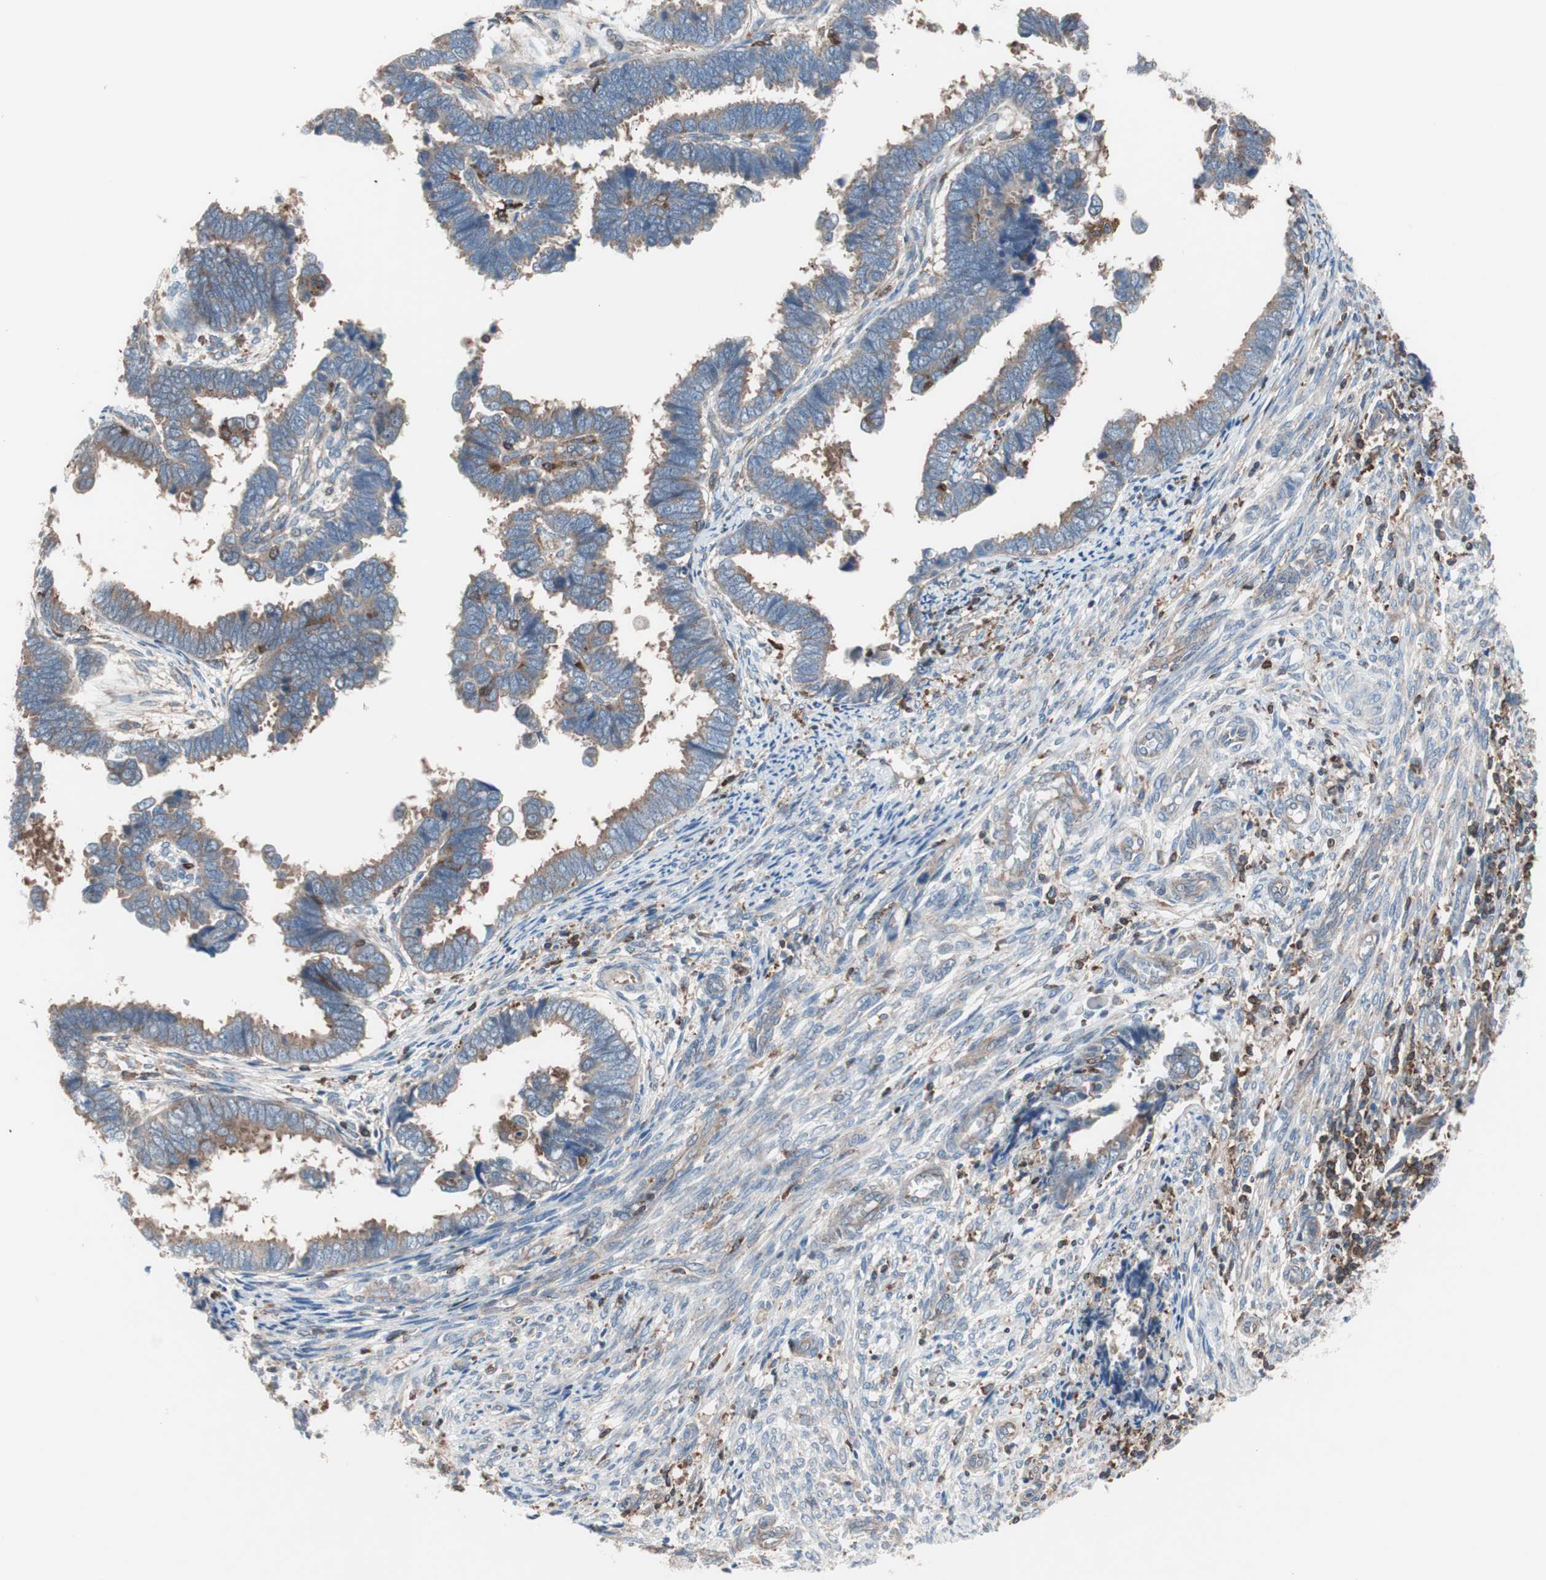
{"staining": {"intensity": "moderate", "quantity": ">75%", "location": "cytoplasmic/membranous"}, "tissue": "endometrial cancer", "cell_type": "Tumor cells", "image_type": "cancer", "snomed": [{"axis": "morphology", "description": "Adenocarcinoma, NOS"}, {"axis": "topography", "description": "Endometrium"}], "caption": "Immunohistochemical staining of human endometrial adenocarcinoma reveals medium levels of moderate cytoplasmic/membranous staining in about >75% of tumor cells.", "gene": "PIK3R1", "patient": {"sex": "female", "age": 75}}